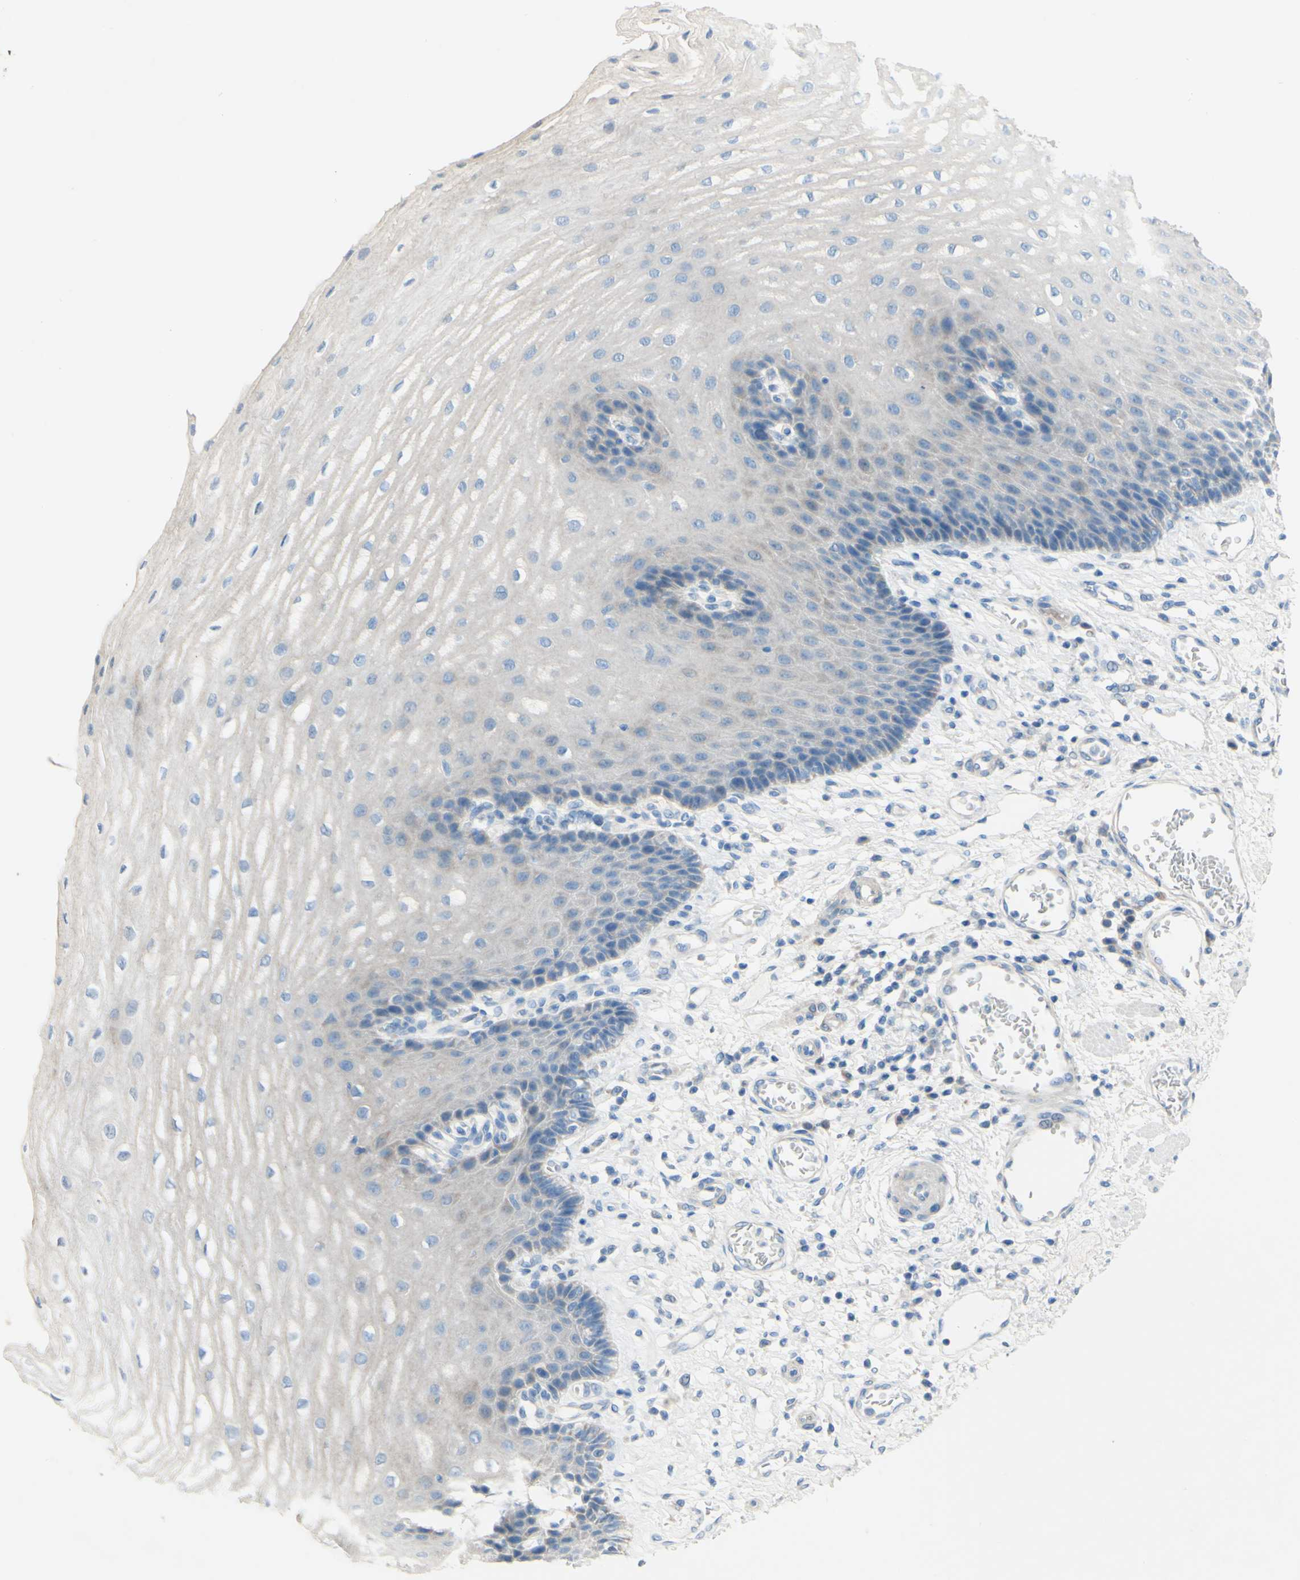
{"staining": {"intensity": "negative", "quantity": "none", "location": "none"}, "tissue": "esophagus", "cell_type": "Squamous epithelial cells", "image_type": "normal", "snomed": [{"axis": "morphology", "description": "Normal tissue, NOS"}, {"axis": "topography", "description": "Esophagus"}], "caption": "This is an immunohistochemistry histopathology image of normal human esophagus. There is no positivity in squamous epithelial cells.", "gene": "ACADL", "patient": {"sex": "male", "age": 54}}